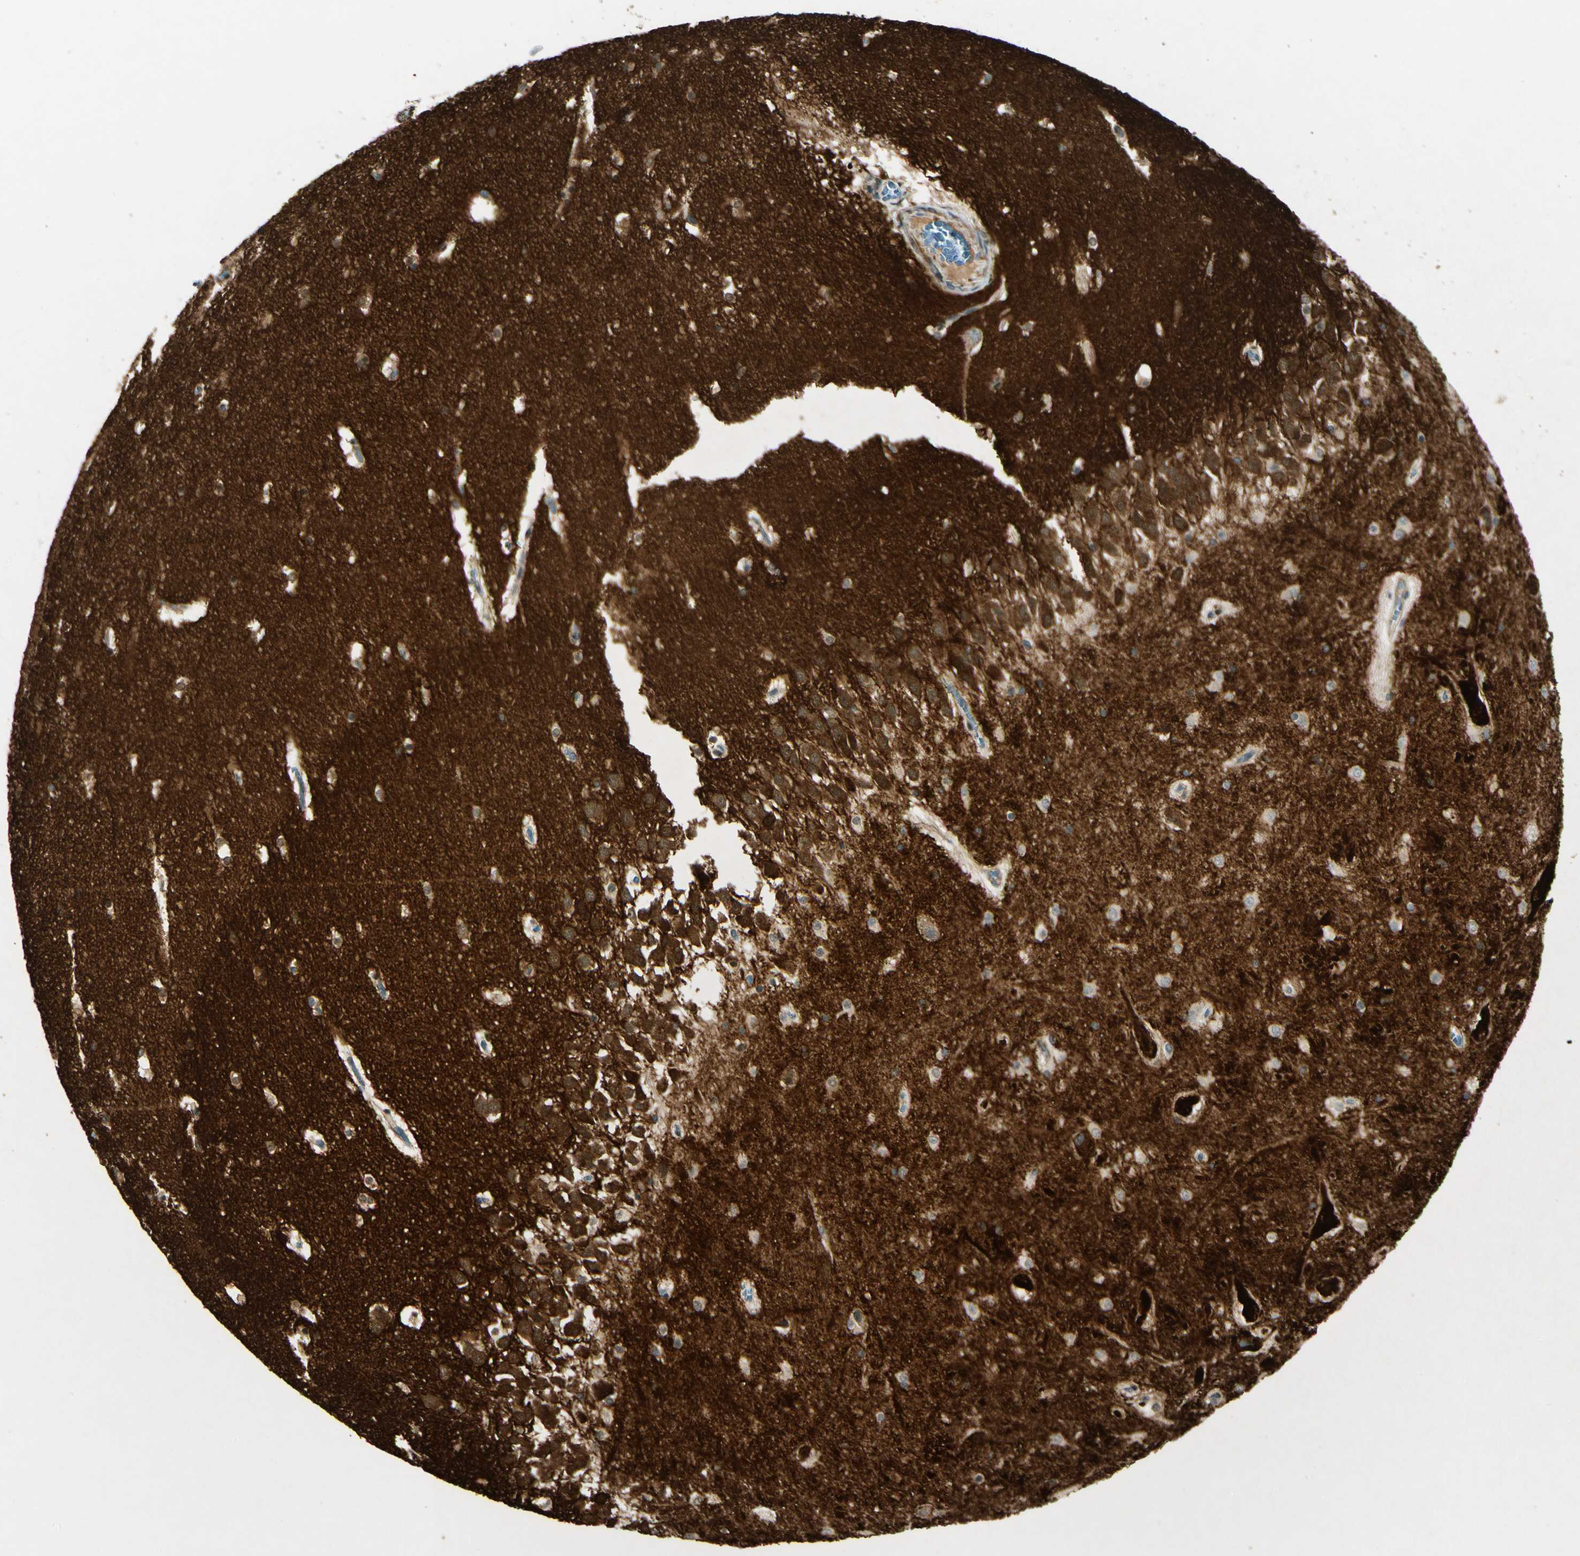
{"staining": {"intensity": "moderate", "quantity": ">75%", "location": "cytoplasmic/membranous"}, "tissue": "hippocampus", "cell_type": "Glial cells", "image_type": "normal", "snomed": [{"axis": "morphology", "description": "Normal tissue, NOS"}, {"axis": "topography", "description": "Hippocampus"}], "caption": "A histopathology image of hippocampus stained for a protein reveals moderate cytoplasmic/membranous brown staining in glial cells.", "gene": "AMPH", "patient": {"sex": "male", "age": 45}}